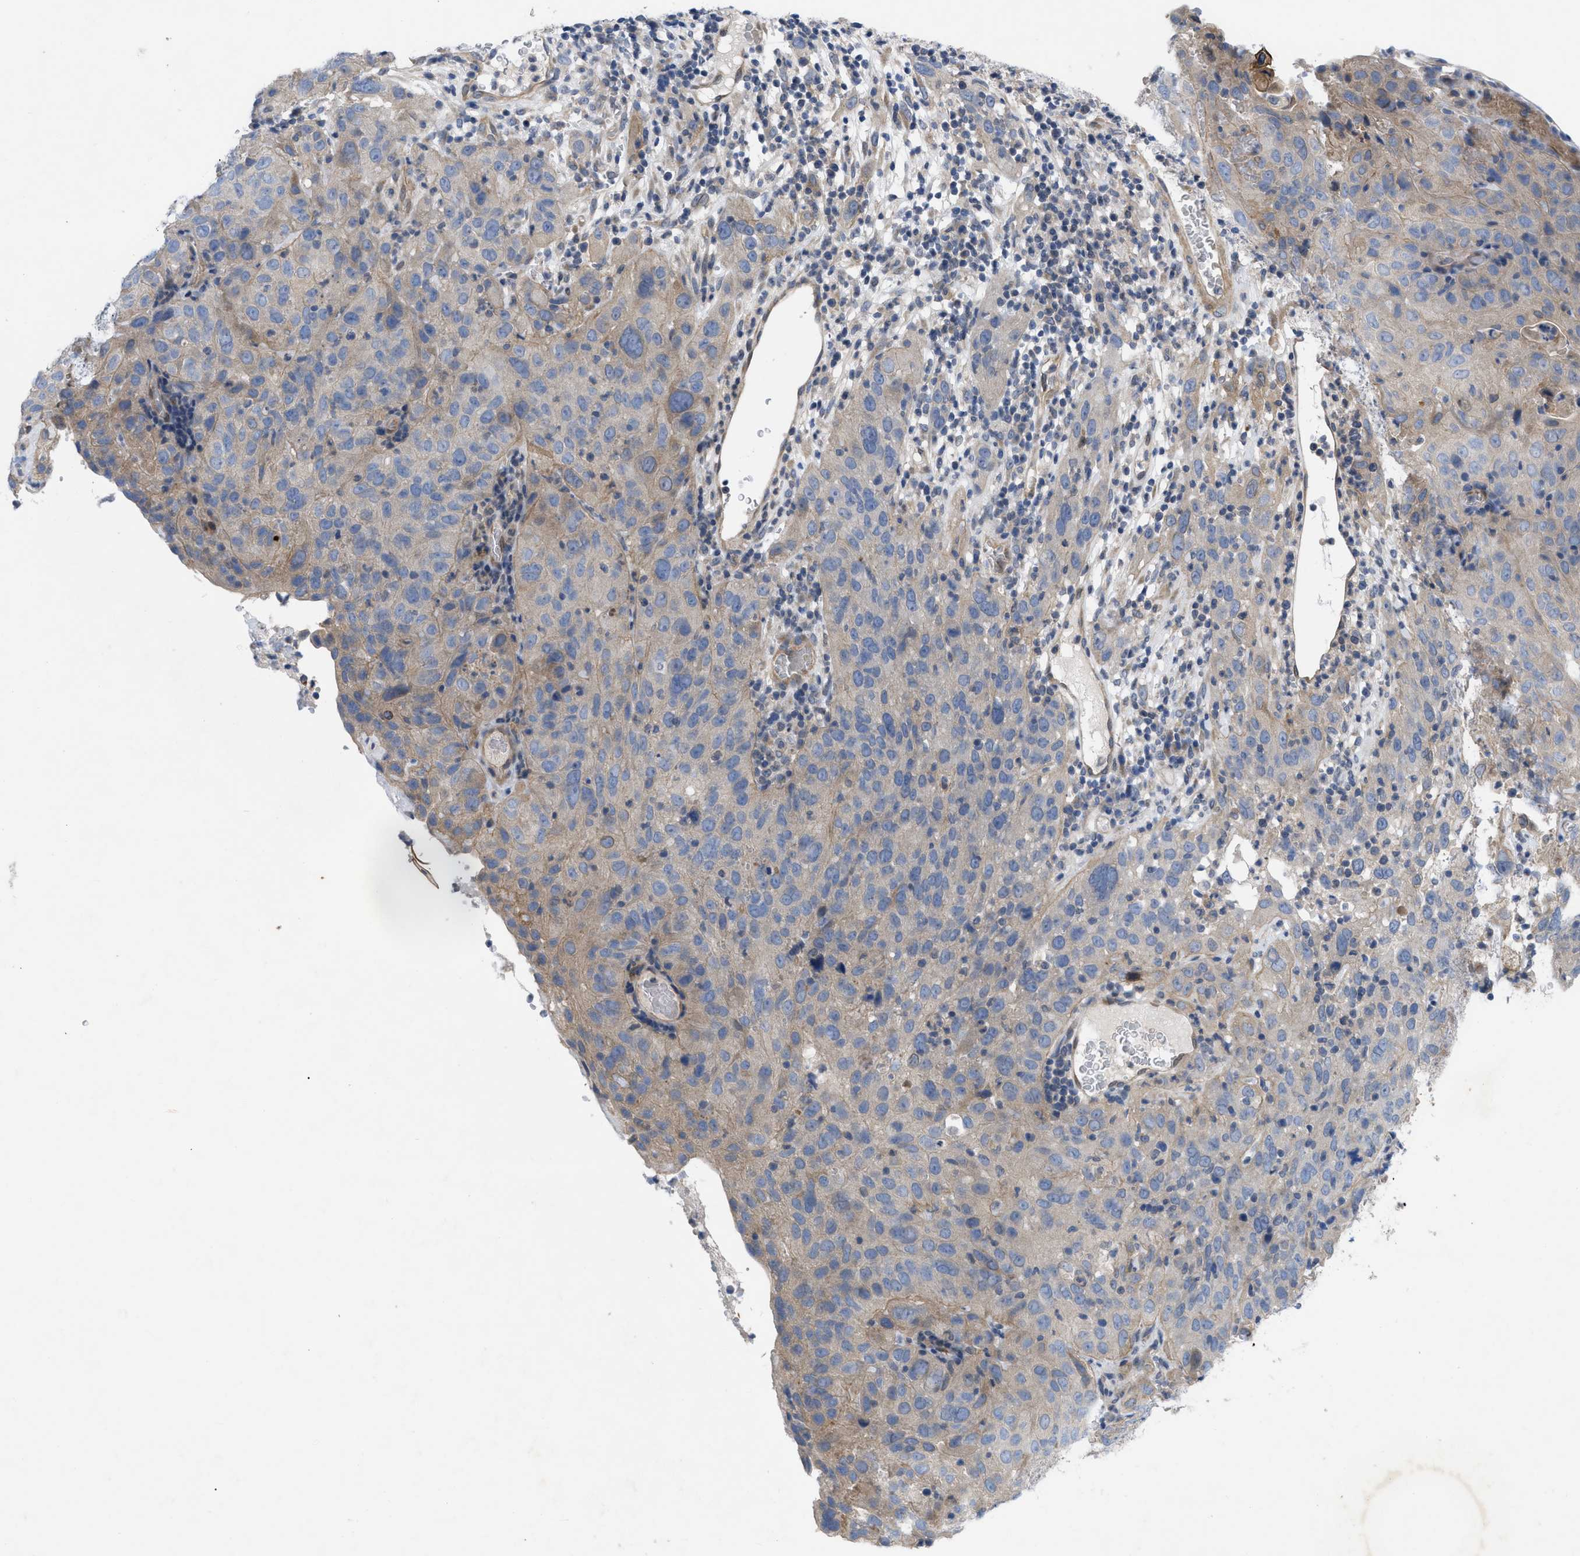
{"staining": {"intensity": "weak", "quantity": ">75%", "location": "cytoplasmic/membranous"}, "tissue": "cervical cancer", "cell_type": "Tumor cells", "image_type": "cancer", "snomed": [{"axis": "morphology", "description": "Squamous cell carcinoma, NOS"}, {"axis": "topography", "description": "Cervix"}], "caption": "IHC (DAB) staining of cervical cancer exhibits weak cytoplasmic/membranous protein expression in approximately >75% of tumor cells.", "gene": "NDEL1", "patient": {"sex": "female", "age": 32}}